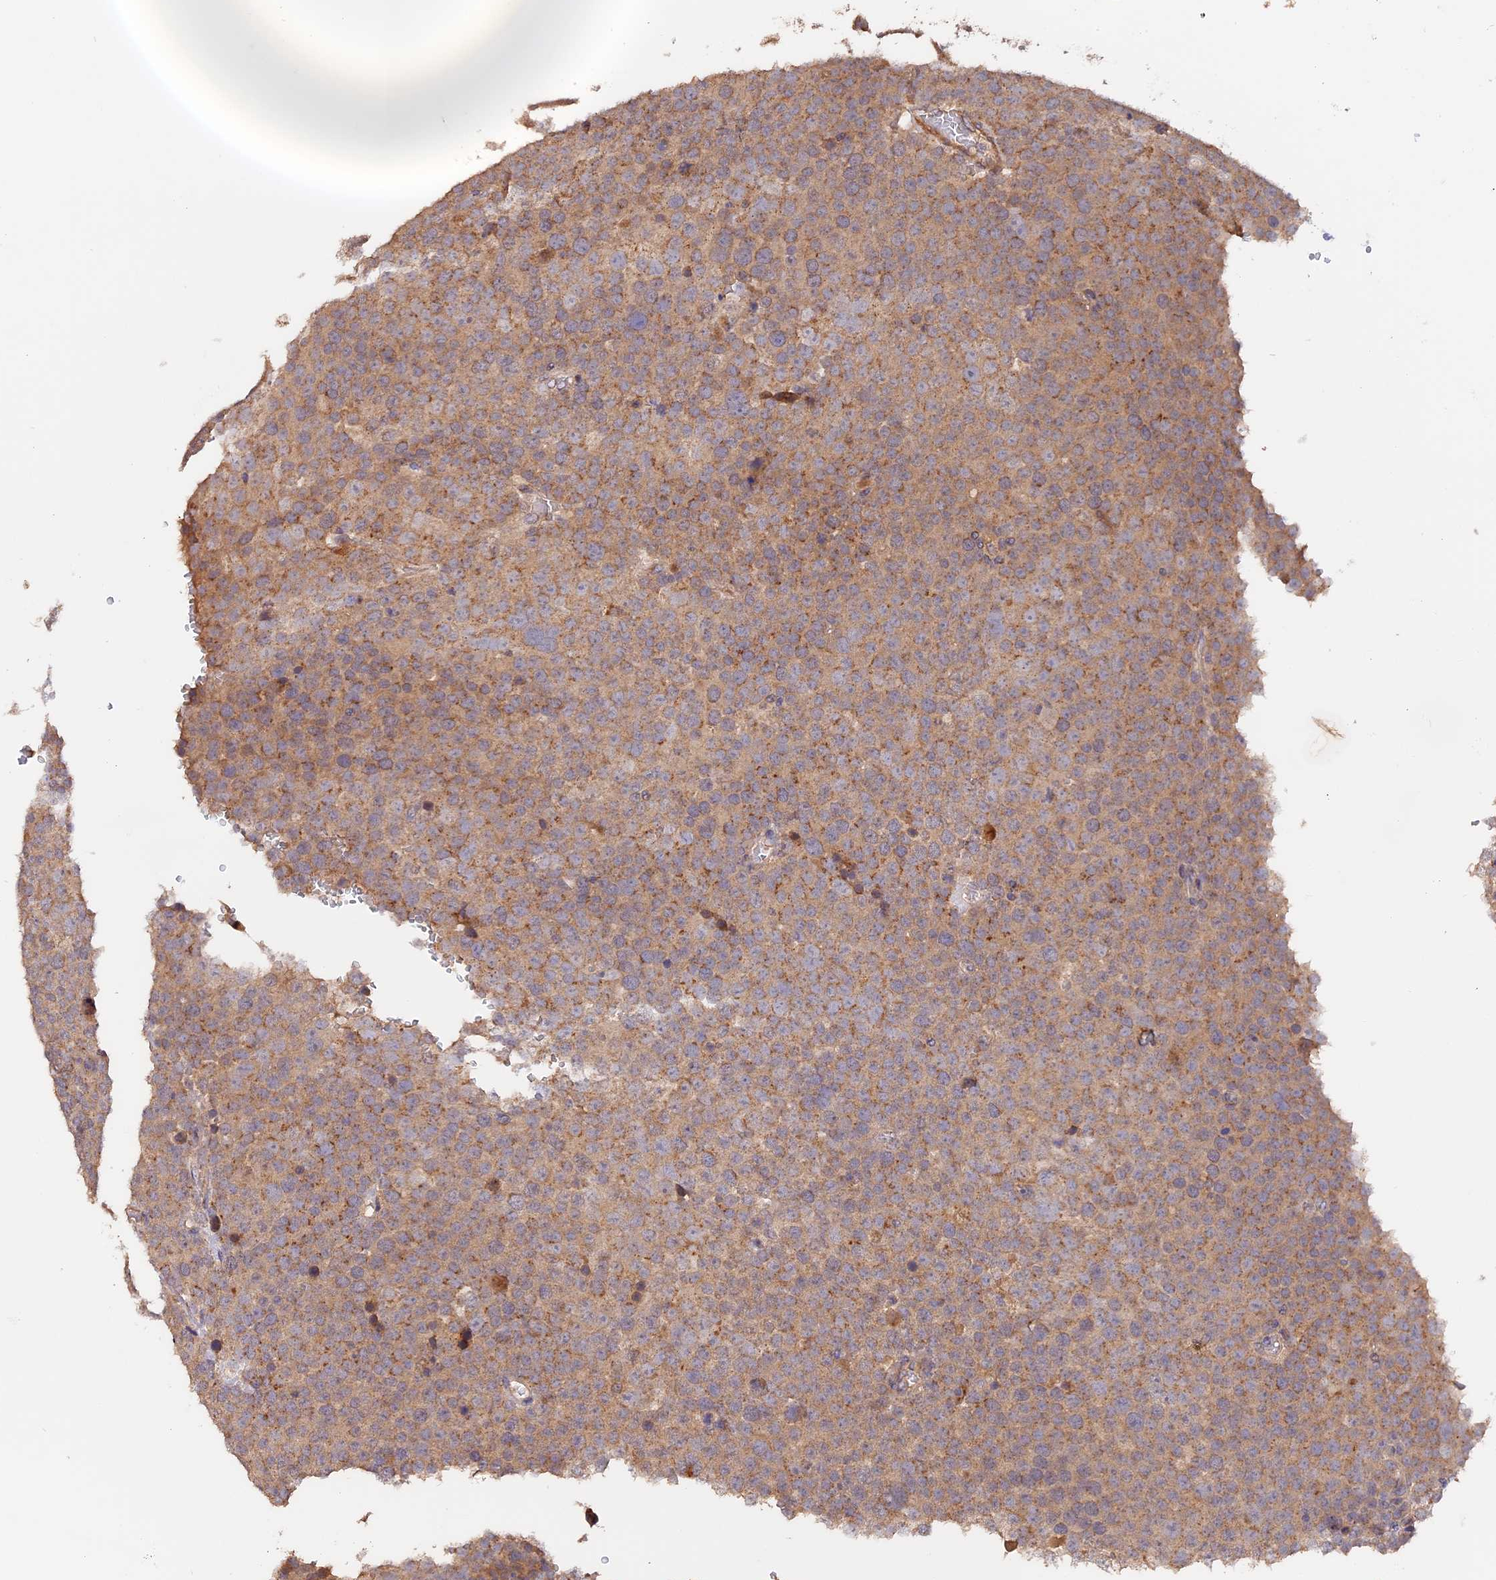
{"staining": {"intensity": "moderate", "quantity": ">75%", "location": "cytoplasmic/membranous"}, "tissue": "testis cancer", "cell_type": "Tumor cells", "image_type": "cancer", "snomed": [{"axis": "morphology", "description": "Seminoma, NOS"}, {"axis": "topography", "description": "Testis"}], "caption": "Human testis seminoma stained with a protein marker reveals moderate staining in tumor cells.", "gene": "TANGO6", "patient": {"sex": "male", "age": 71}}